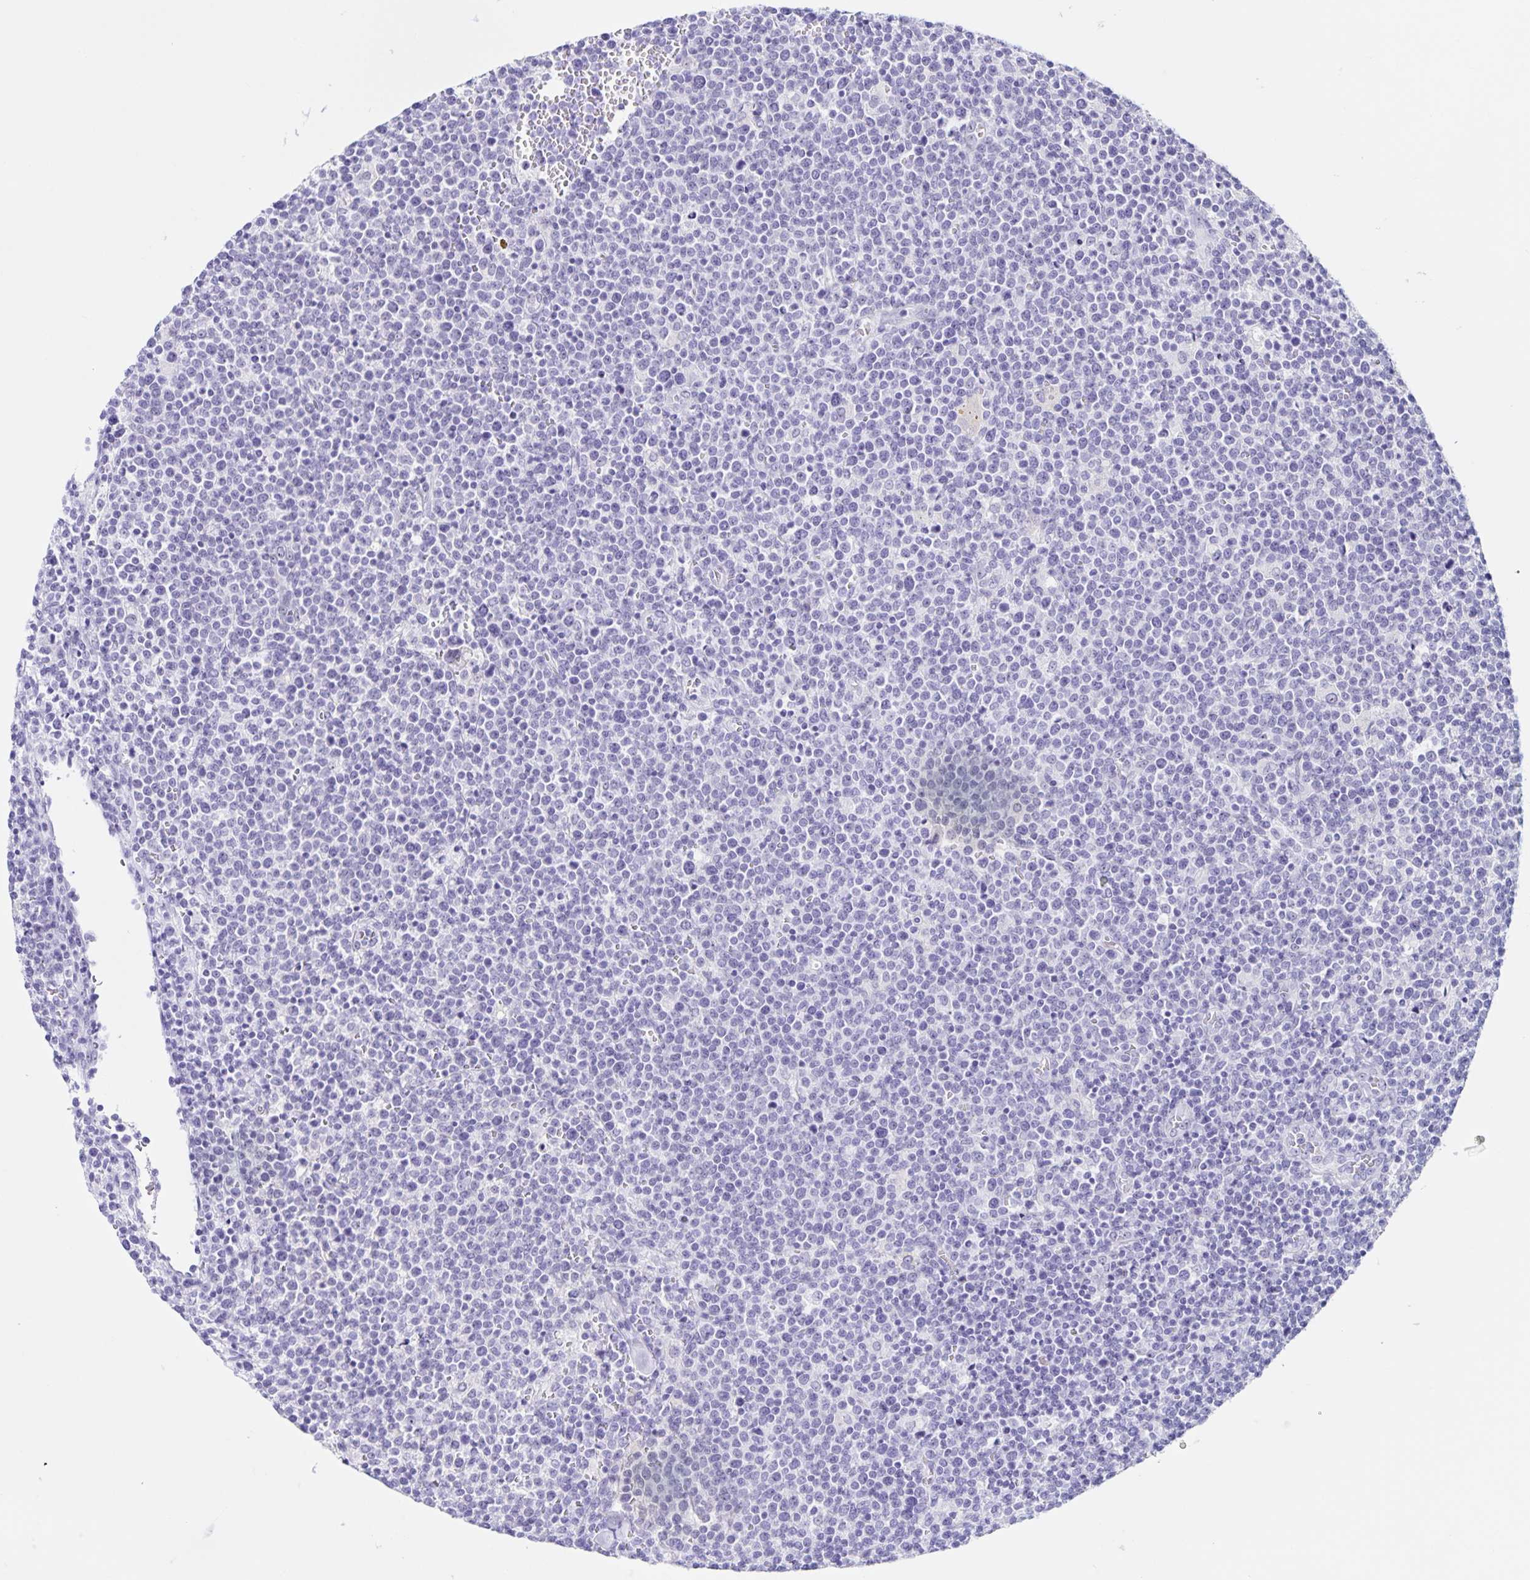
{"staining": {"intensity": "negative", "quantity": "none", "location": "none"}, "tissue": "lymphoma", "cell_type": "Tumor cells", "image_type": "cancer", "snomed": [{"axis": "morphology", "description": "Malignant lymphoma, non-Hodgkin's type, High grade"}, {"axis": "topography", "description": "Lymph node"}], "caption": "DAB (3,3'-diaminobenzidine) immunohistochemical staining of malignant lymphoma, non-Hodgkin's type (high-grade) displays no significant expression in tumor cells. (DAB IHC with hematoxylin counter stain).", "gene": "FAM170A", "patient": {"sex": "male", "age": 61}}